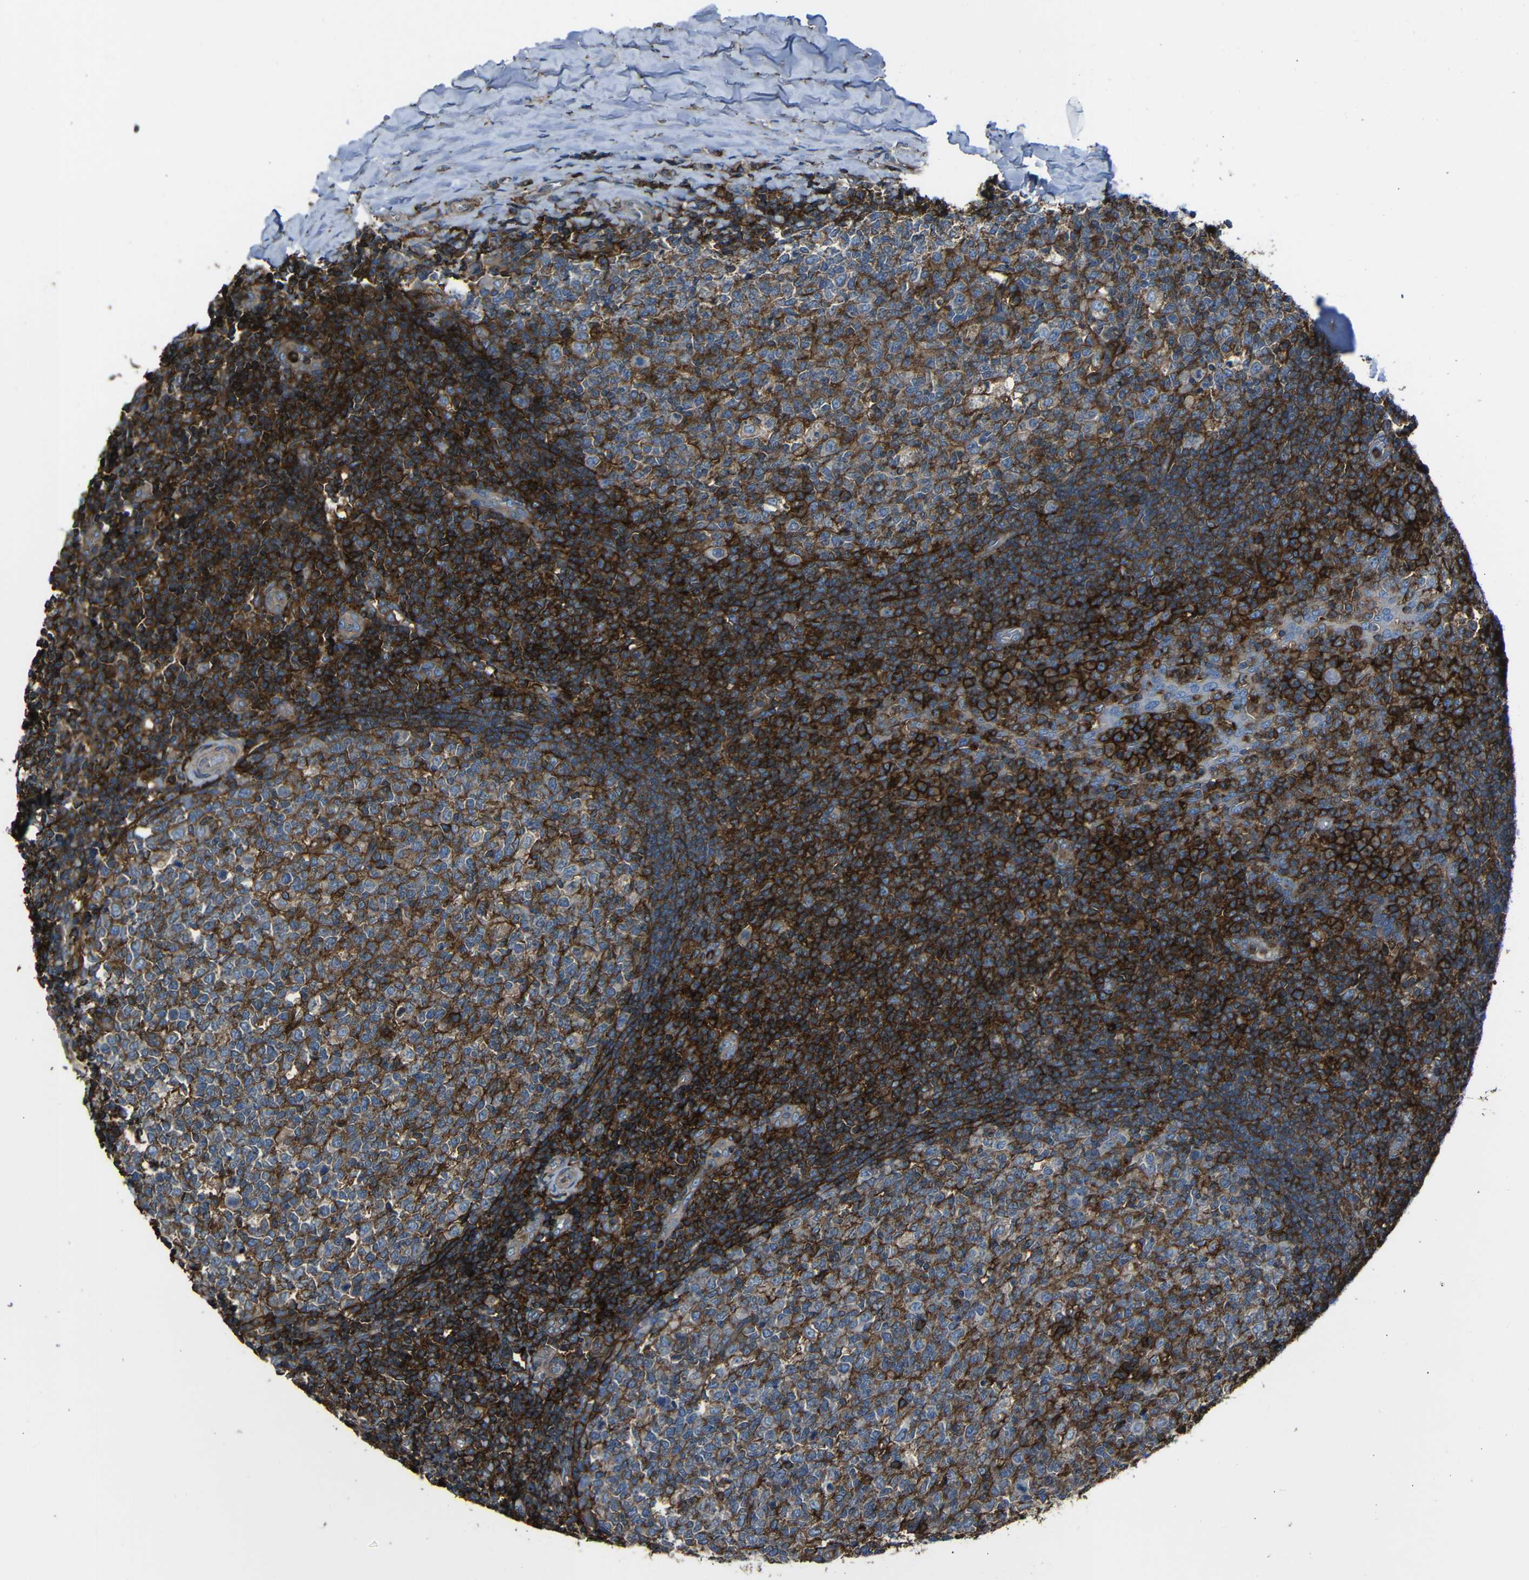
{"staining": {"intensity": "strong", "quantity": ">75%", "location": "cytoplasmic/membranous"}, "tissue": "tonsil", "cell_type": "Germinal center cells", "image_type": "normal", "snomed": [{"axis": "morphology", "description": "Normal tissue, NOS"}, {"axis": "topography", "description": "Tonsil"}], "caption": "A brown stain highlights strong cytoplasmic/membranous positivity of a protein in germinal center cells of benign human tonsil. (DAB (3,3'-diaminobenzidine) IHC with brightfield microscopy, high magnification).", "gene": "ADGRE5", "patient": {"sex": "female", "age": 19}}